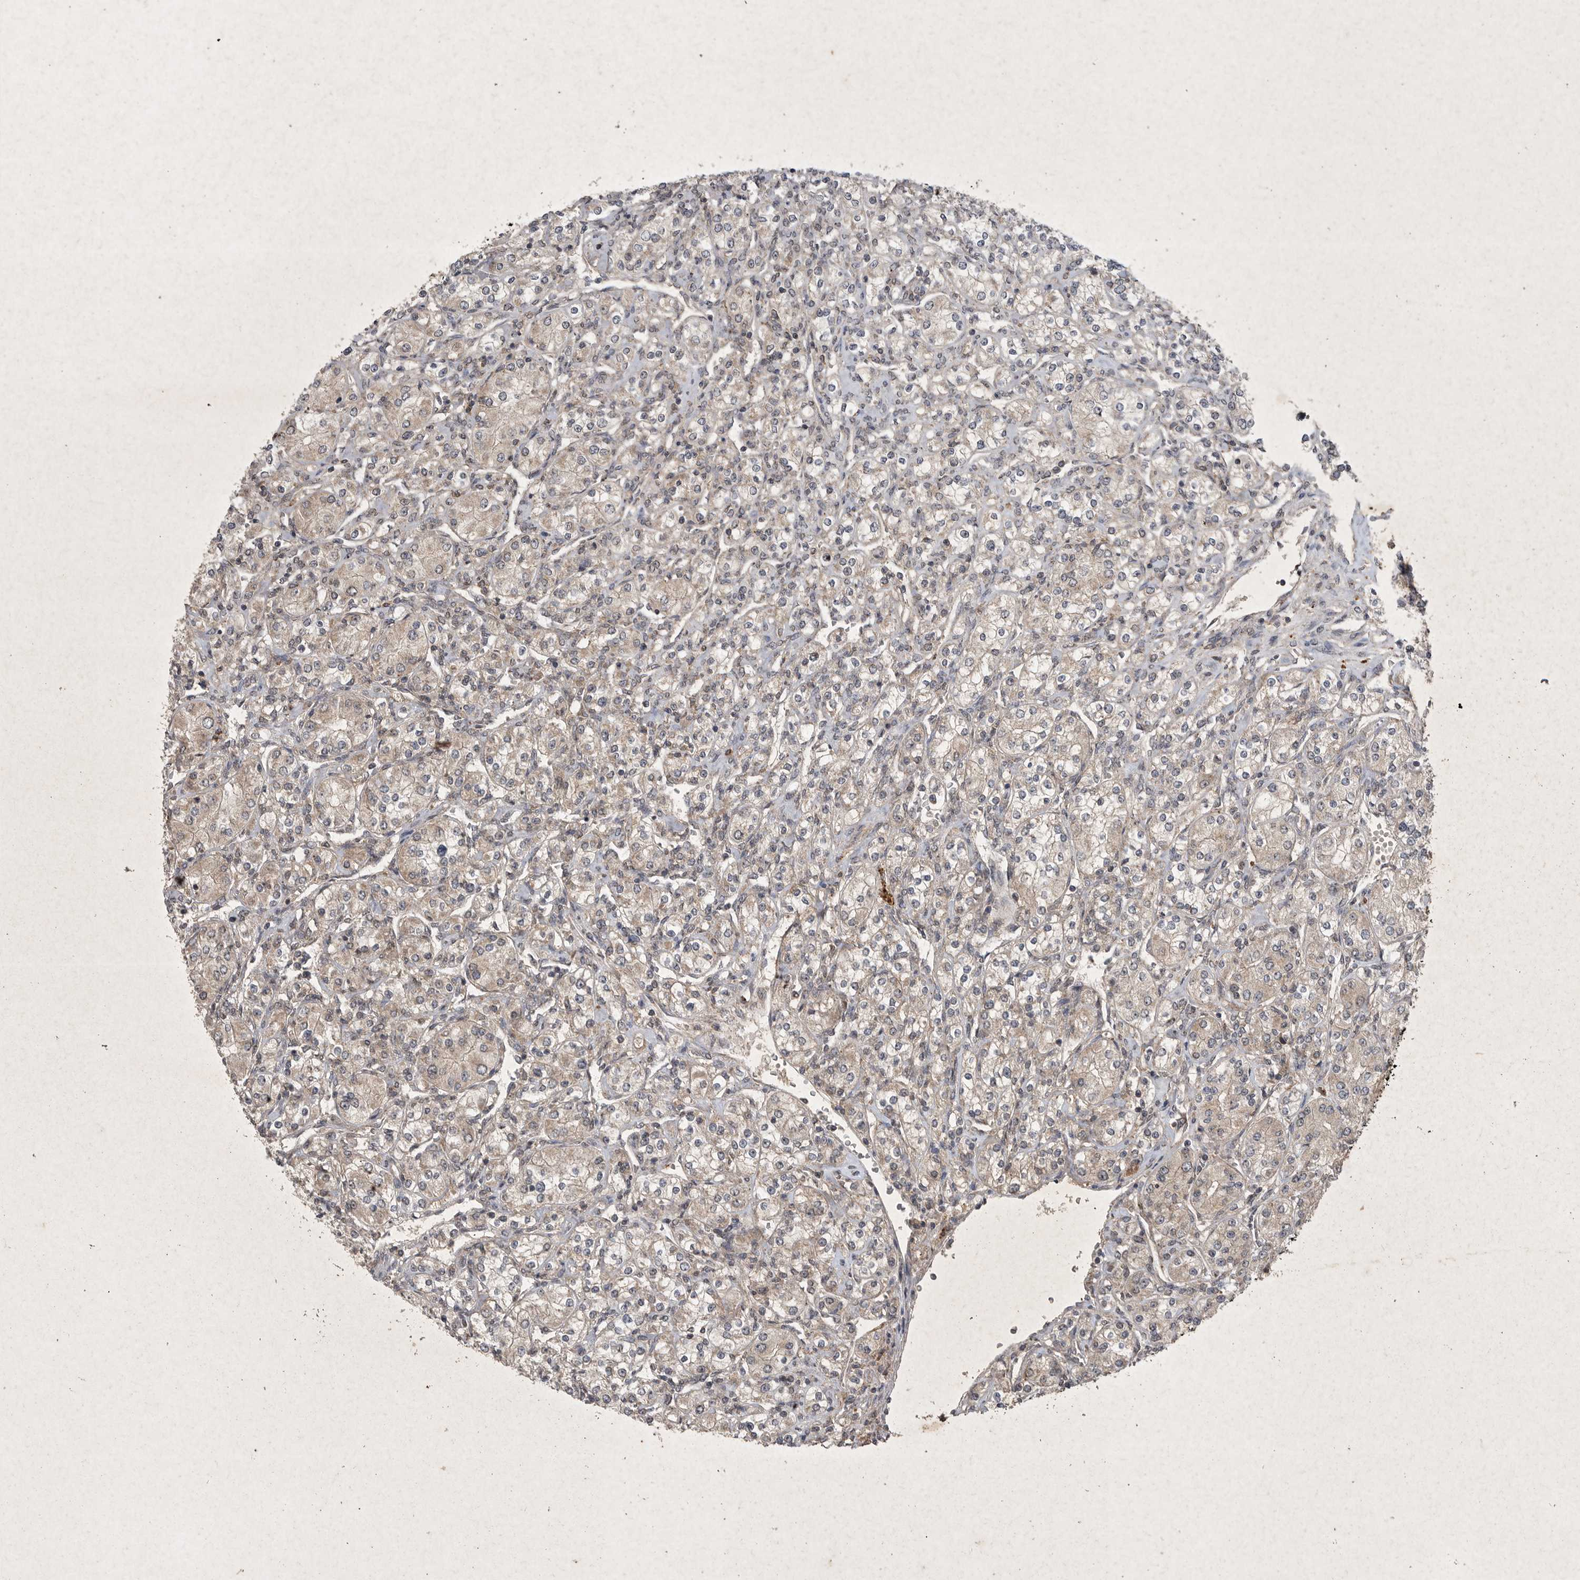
{"staining": {"intensity": "negative", "quantity": "none", "location": "none"}, "tissue": "renal cancer", "cell_type": "Tumor cells", "image_type": "cancer", "snomed": [{"axis": "morphology", "description": "Adenocarcinoma, NOS"}, {"axis": "topography", "description": "Kidney"}], "caption": "High power microscopy photomicrograph of an immunohistochemistry (IHC) micrograph of renal adenocarcinoma, revealing no significant positivity in tumor cells.", "gene": "DDR1", "patient": {"sex": "male", "age": 77}}